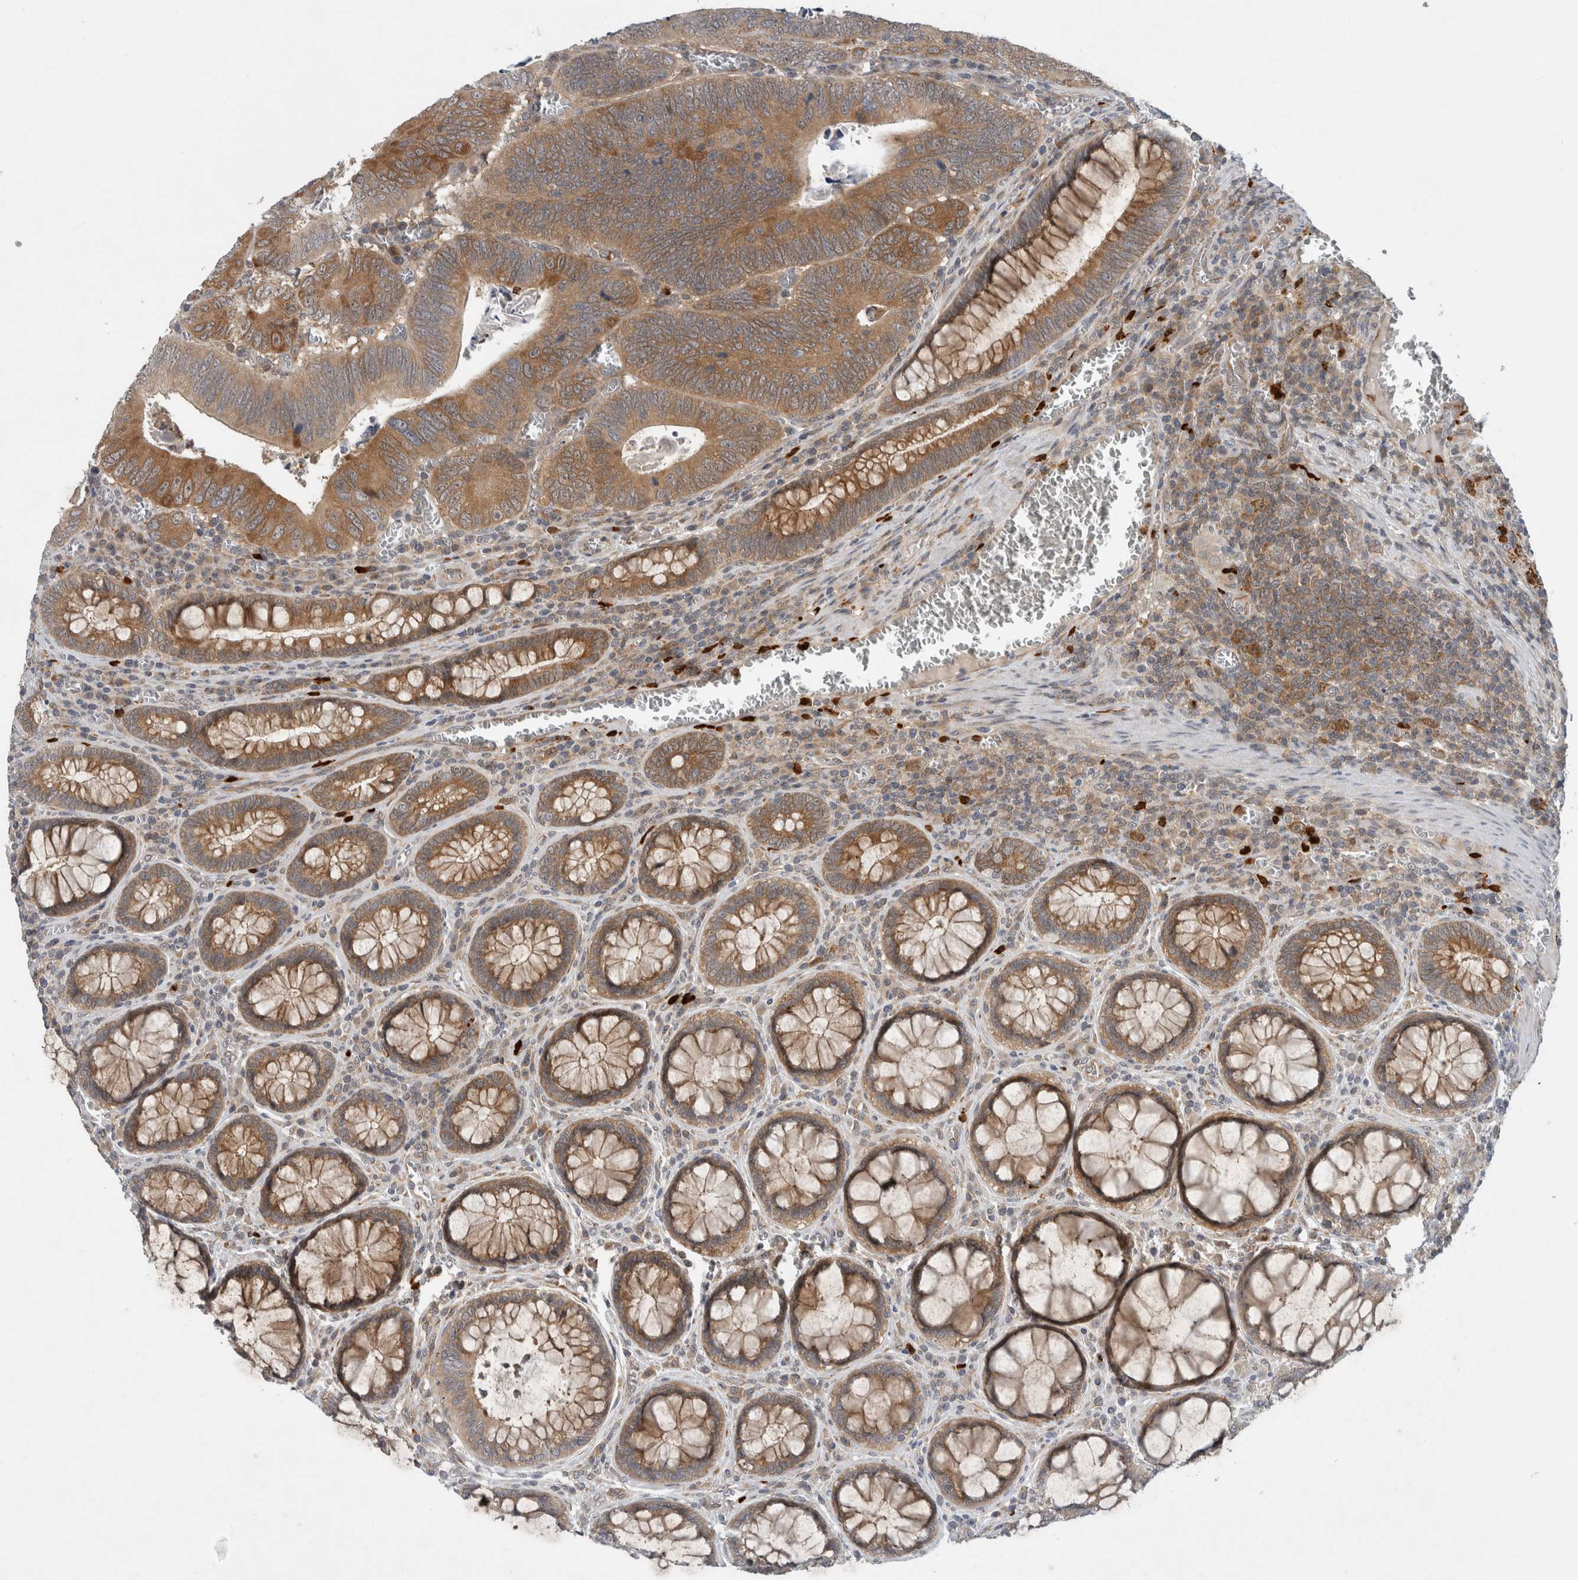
{"staining": {"intensity": "moderate", "quantity": ">75%", "location": "cytoplasmic/membranous"}, "tissue": "colorectal cancer", "cell_type": "Tumor cells", "image_type": "cancer", "snomed": [{"axis": "morphology", "description": "Inflammation, NOS"}, {"axis": "morphology", "description": "Adenocarcinoma, NOS"}, {"axis": "topography", "description": "Colon"}], "caption": "Tumor cells display medium levels of moderate cytoplasmic/membranous expression in about >75% of cells in colorectal adenocarcinoma.", "gene": "PDCD2", "patient": {"sex": "male", "age": 72}}